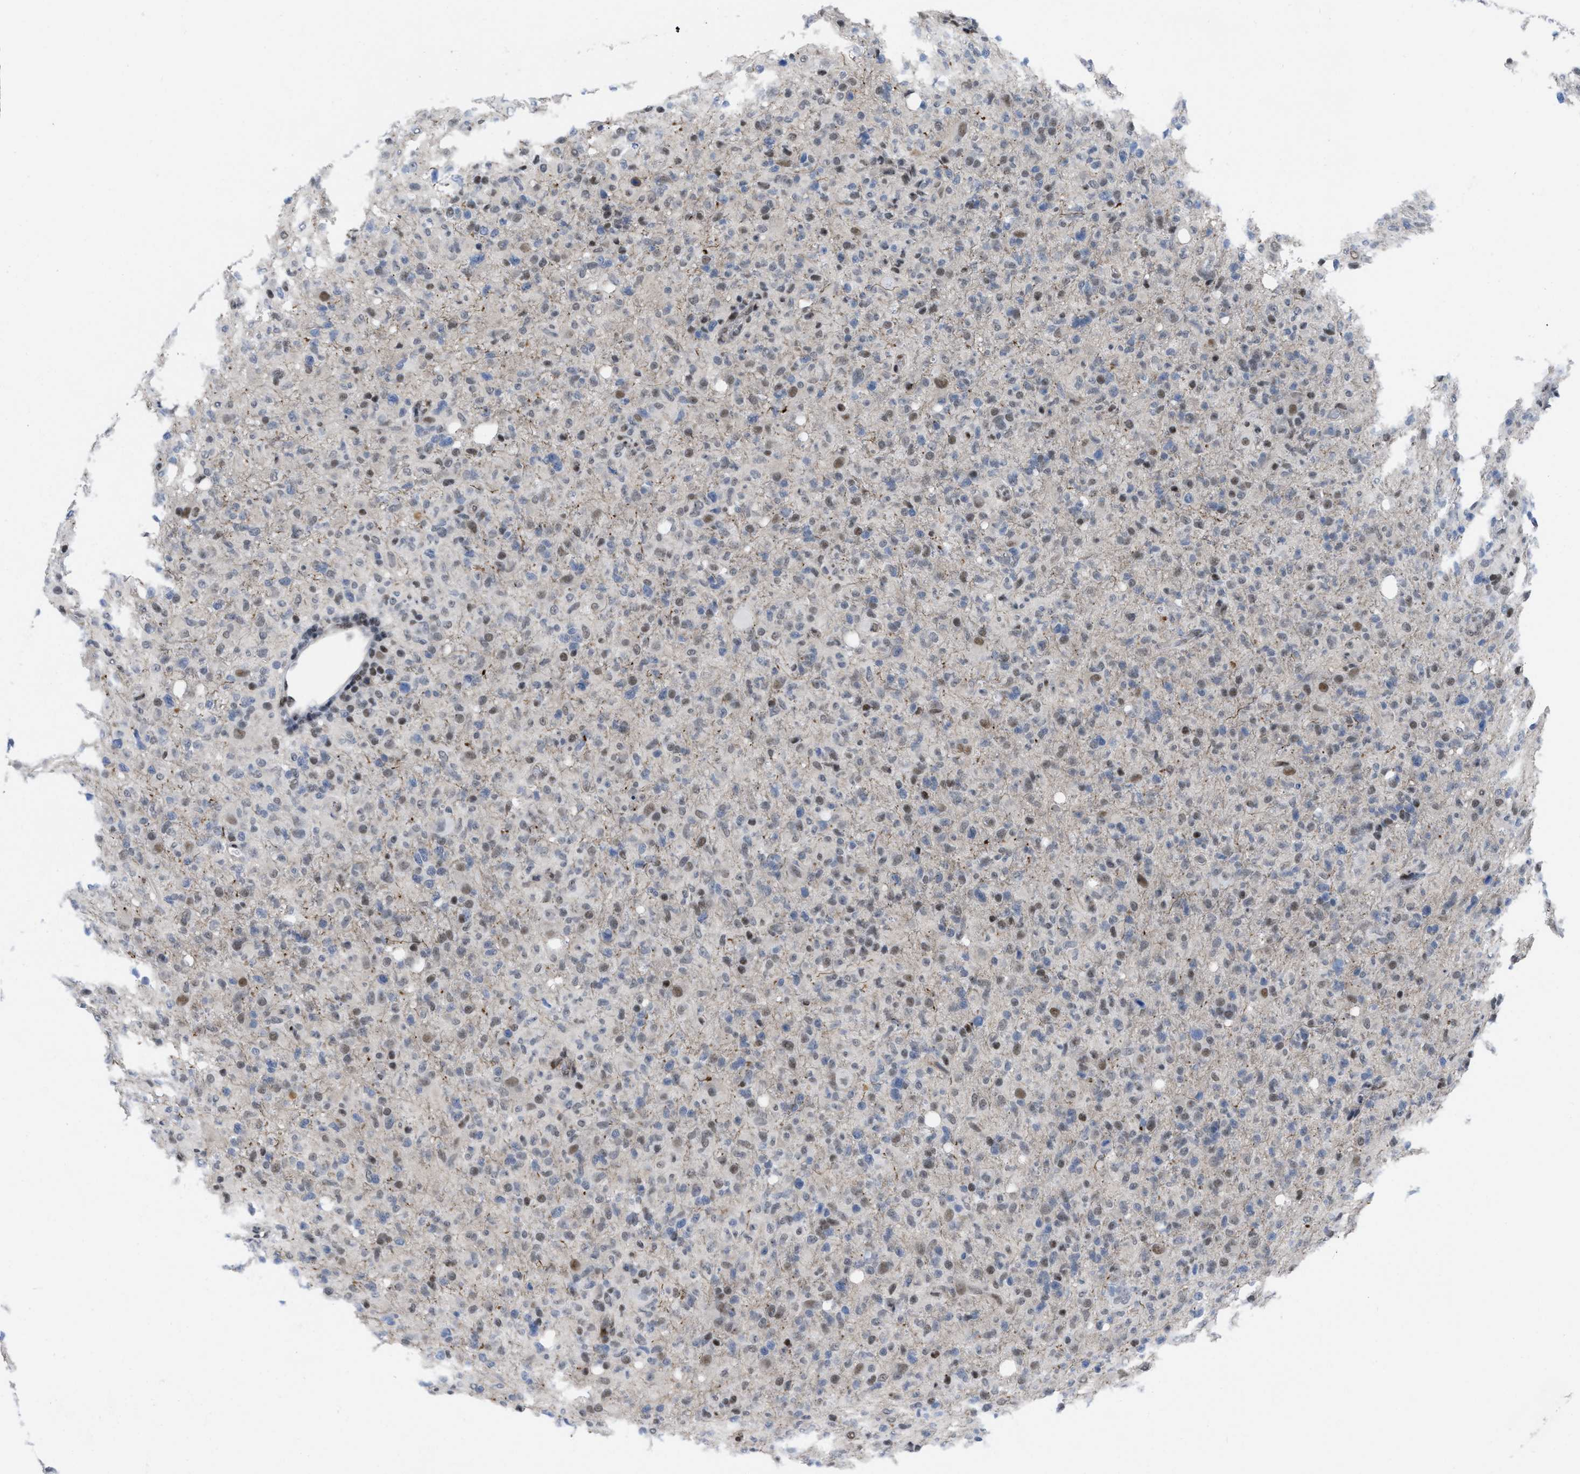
{"staining": {"intensity": "weak", "quantity": "25%-75%", "location": "nuclear"}, "tissue": "glioma", "cell_type": "Tumor cells", "image_type": "cancer", "snomed": [{"axis": "morphology", "description": "Glioma, malignant, High grade"}, {"axis": "topography", "description": "Brain"}], "caption": "Brown immunohistochemical staining in human glioma exhibits weak nuclear expression in approximately 25%-75% of tumor cells.", "gene": "MIER1", "patient": {"sex": "female", "age": 57}}